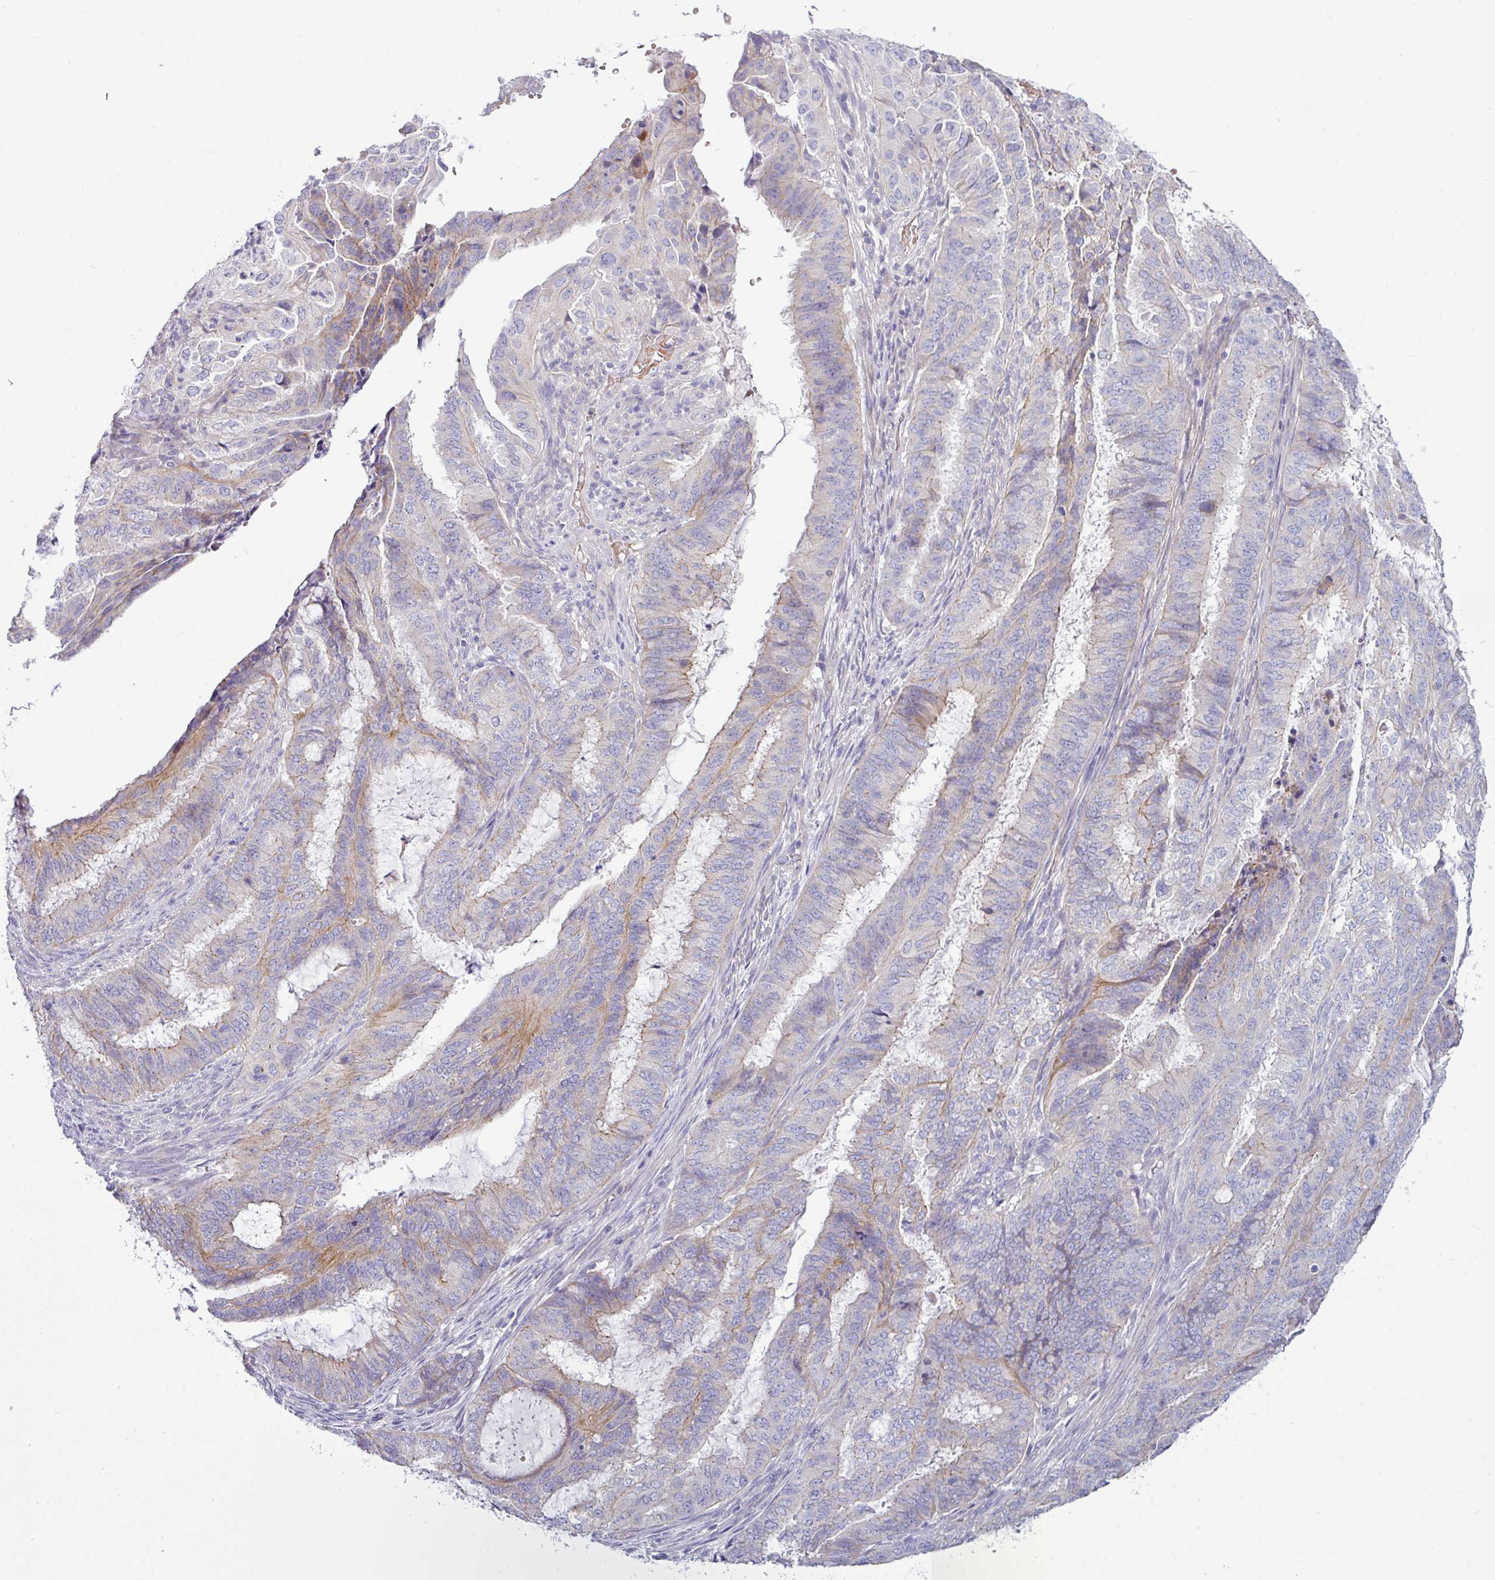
{"staining": {"intensity": "weak", "quantity": "<25%", "location": "cytoplasmic/membranous"}, "tissue": "endometrial cancer", "cell_type": "Tumor cells", "image_type": "cancer", "snomed": [{"axis": "morphology", "description": "Adenocarcinoma, NOS"}, {"axis": "topography", "description": "Endometrium"}], "caption": "Protein analysis of endometrial adenocarcinoma exhibits no significant staining in tumor cells.", "gene": "ACAP3", "patient": {"sex": "female", "age": 51}}